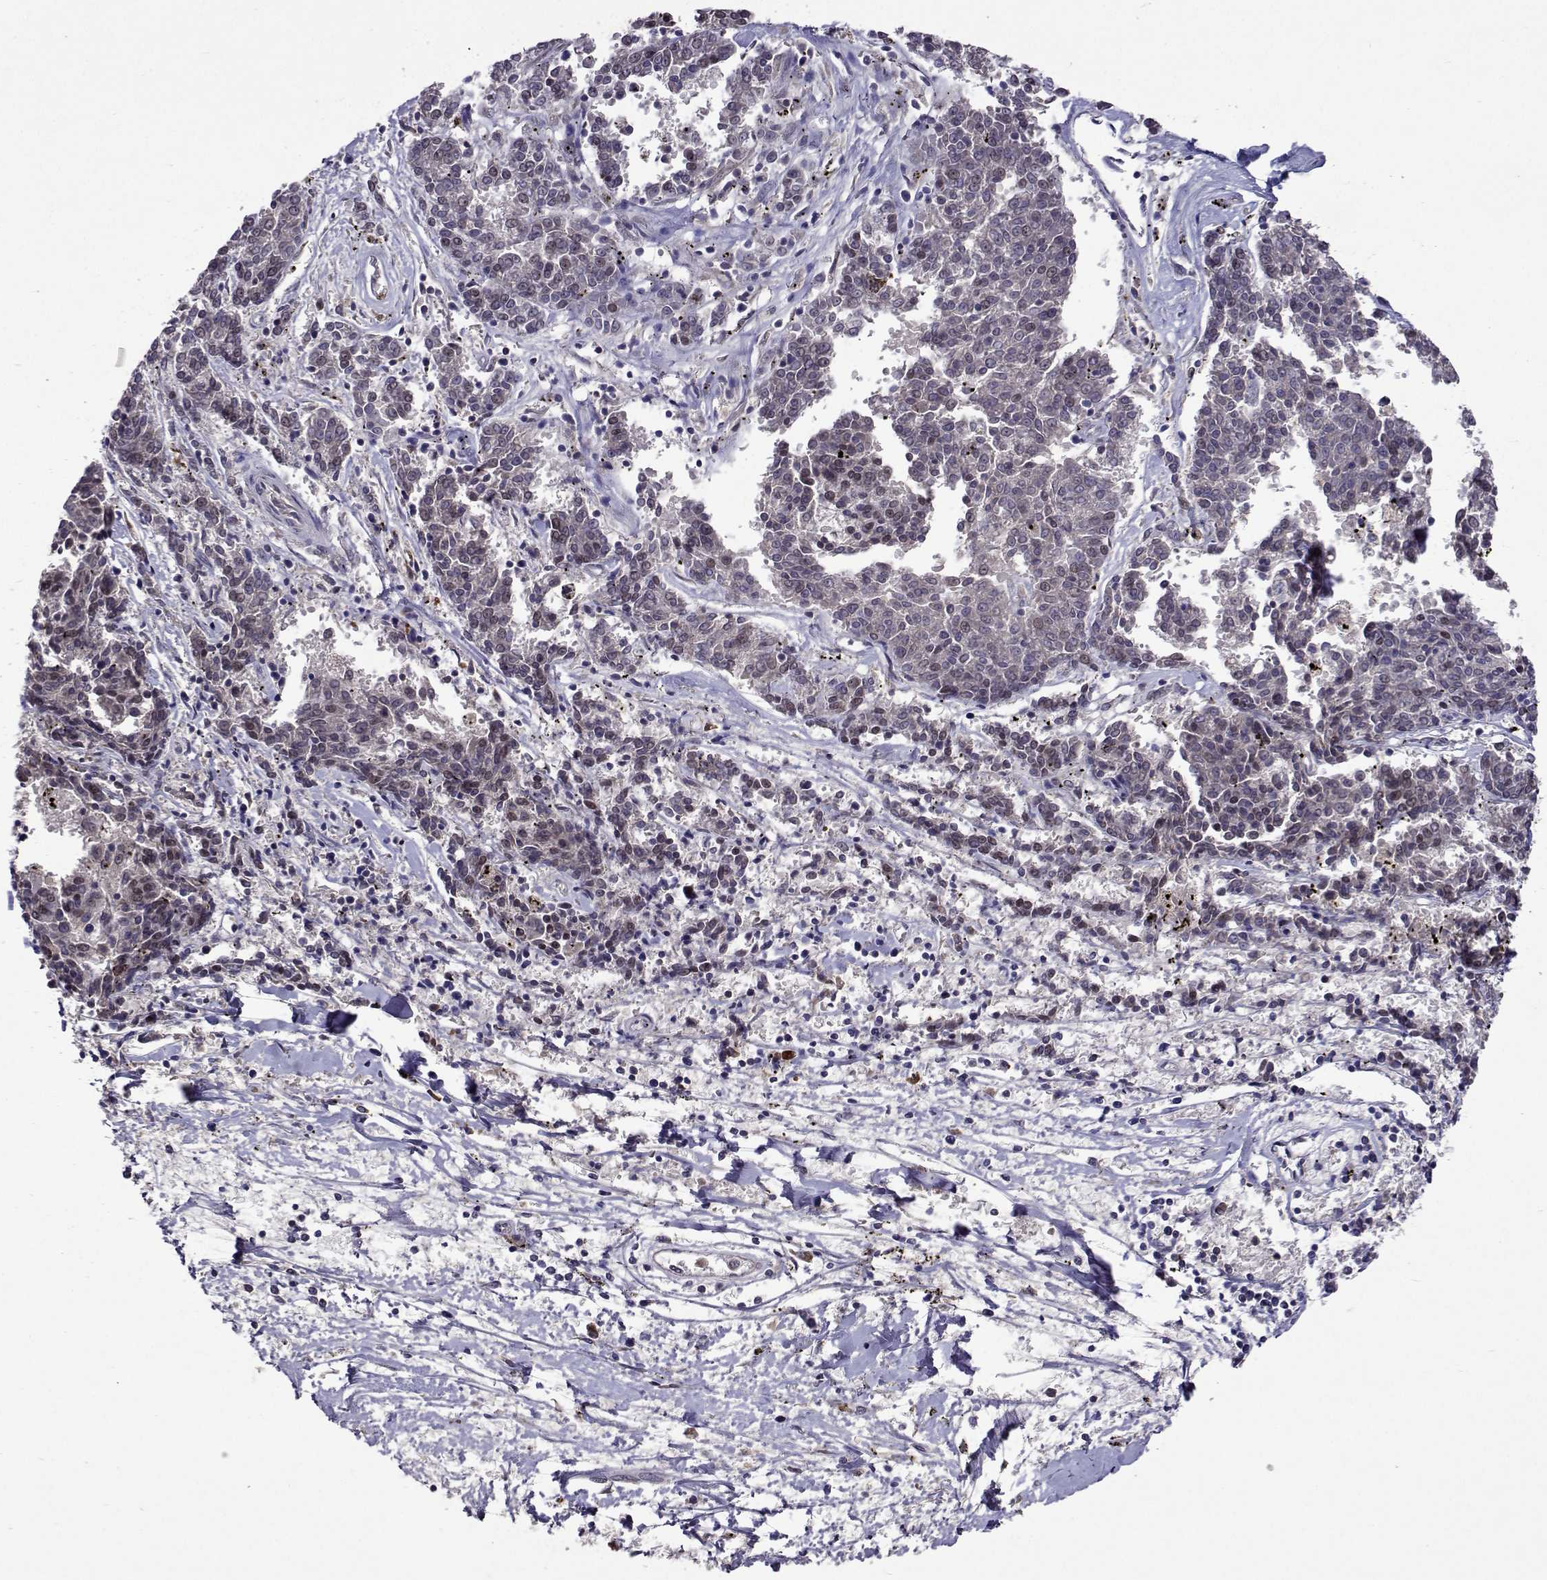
{"staining": {"intensity": "negative", "quantity": "none", "location": "none"}, "tissue": "melanoma", "cell_type": "Tumor cells", "image_type": "cancer", "snomed": [{"axis": "morphology", "description": "Malignant melanoma, NOS"}, {"axis": "topography", "description": "Skin"}], "caption": "Immunohistochemical staining of melanoma shows no significant staining in tumor cells.", "gene": "TARBP2", "patient": {"sex": "female", "age": 72}}